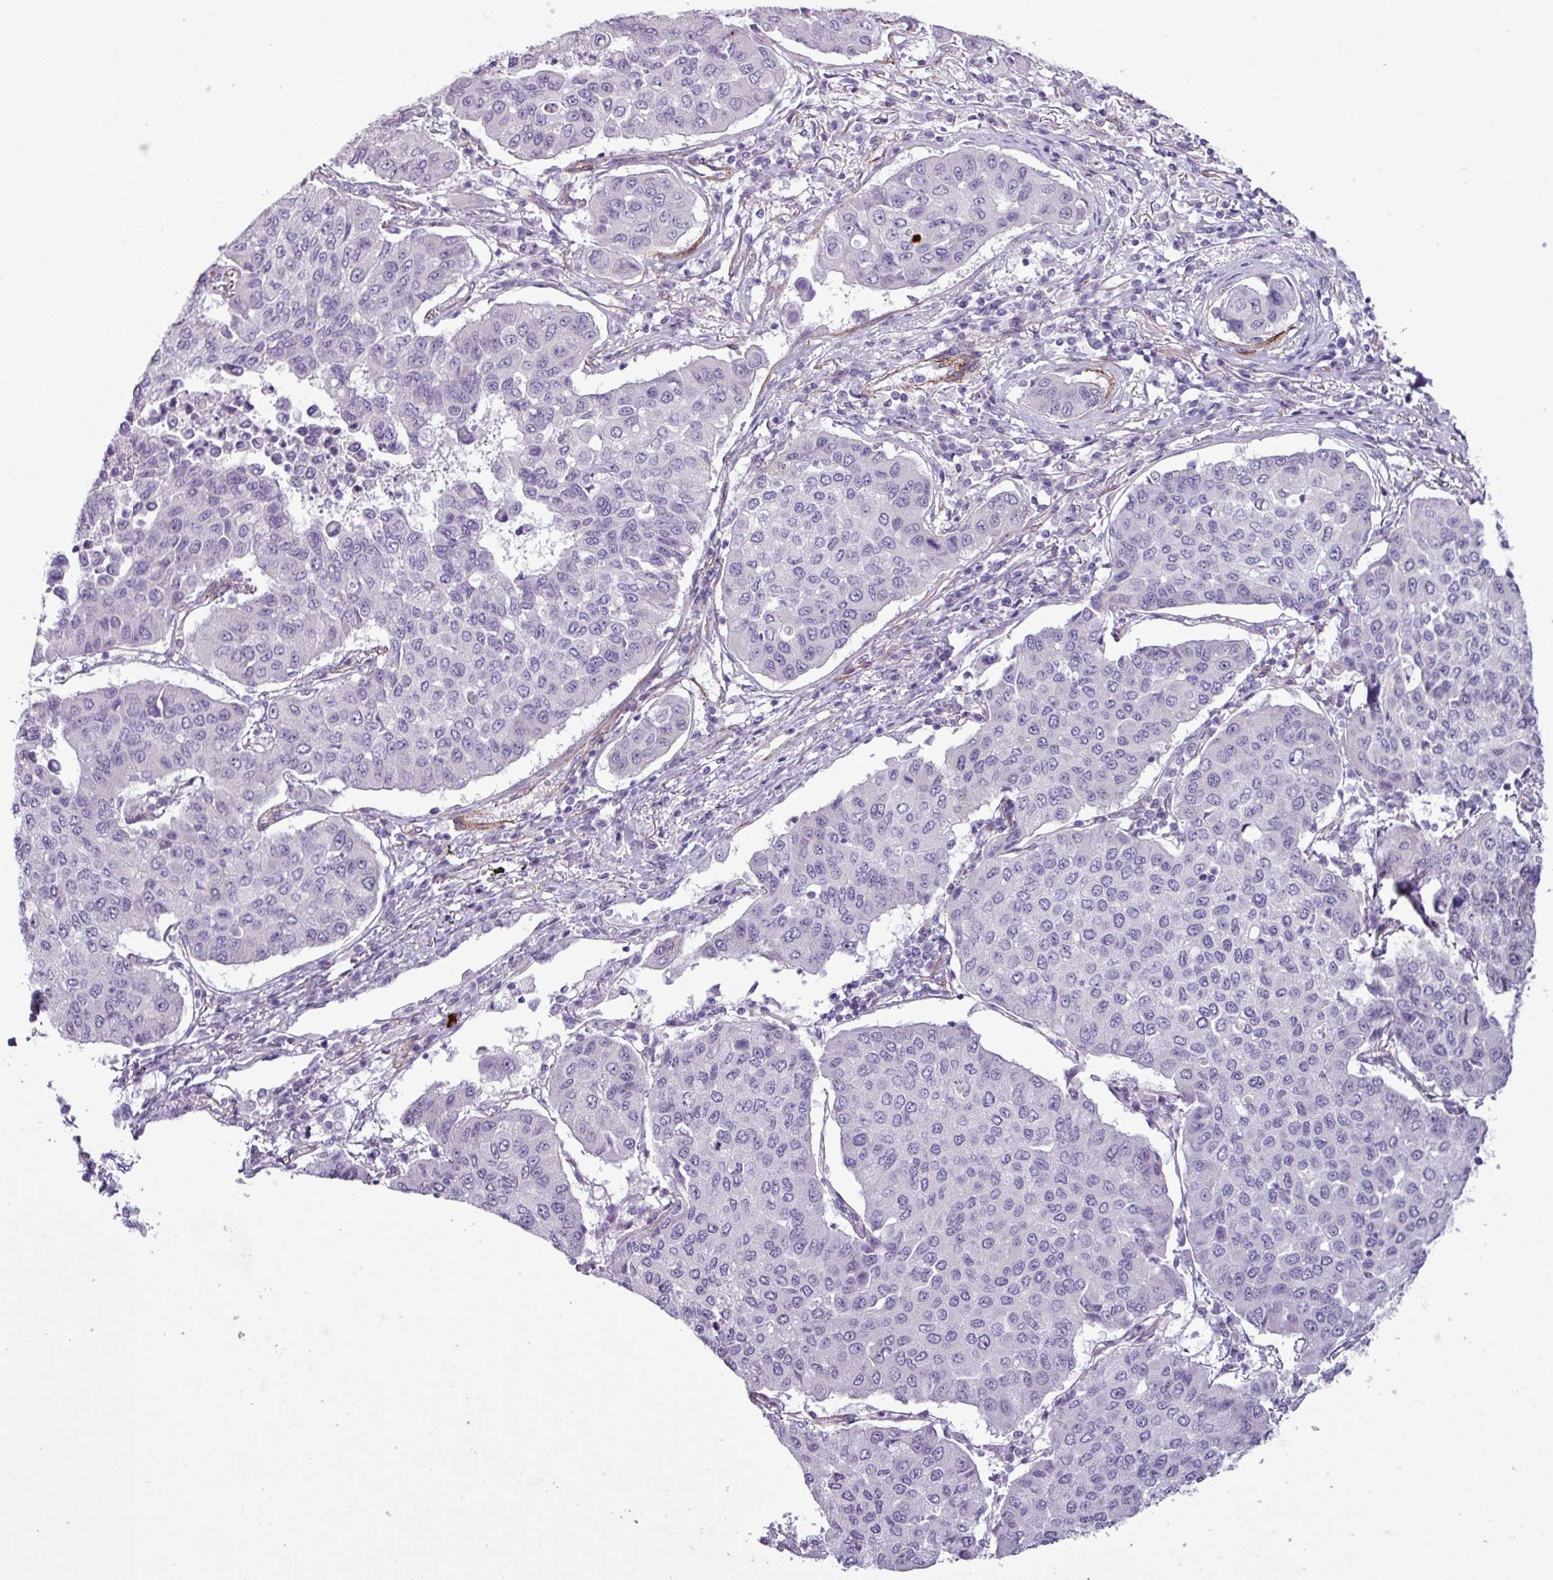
{"staining": {"intensity": "negative", "quantity": "none", "location": "none"}, "tissue": "lung cancer", "cell_type": "Tumor cells", "image_type": "cancer", "snomed": [{"axis": "morphology", "description": "Squamous cell carcinoma, NOS"}, {"axis": "topography", "description": "Lung"}], "caption": "Human squamous cell carcinoma (lung) stained for a protein using immunohistochemistry displays no positivity in tumor cells.", "gene": "ATP10A", "patient": {"sex": "male", "age": 74}}